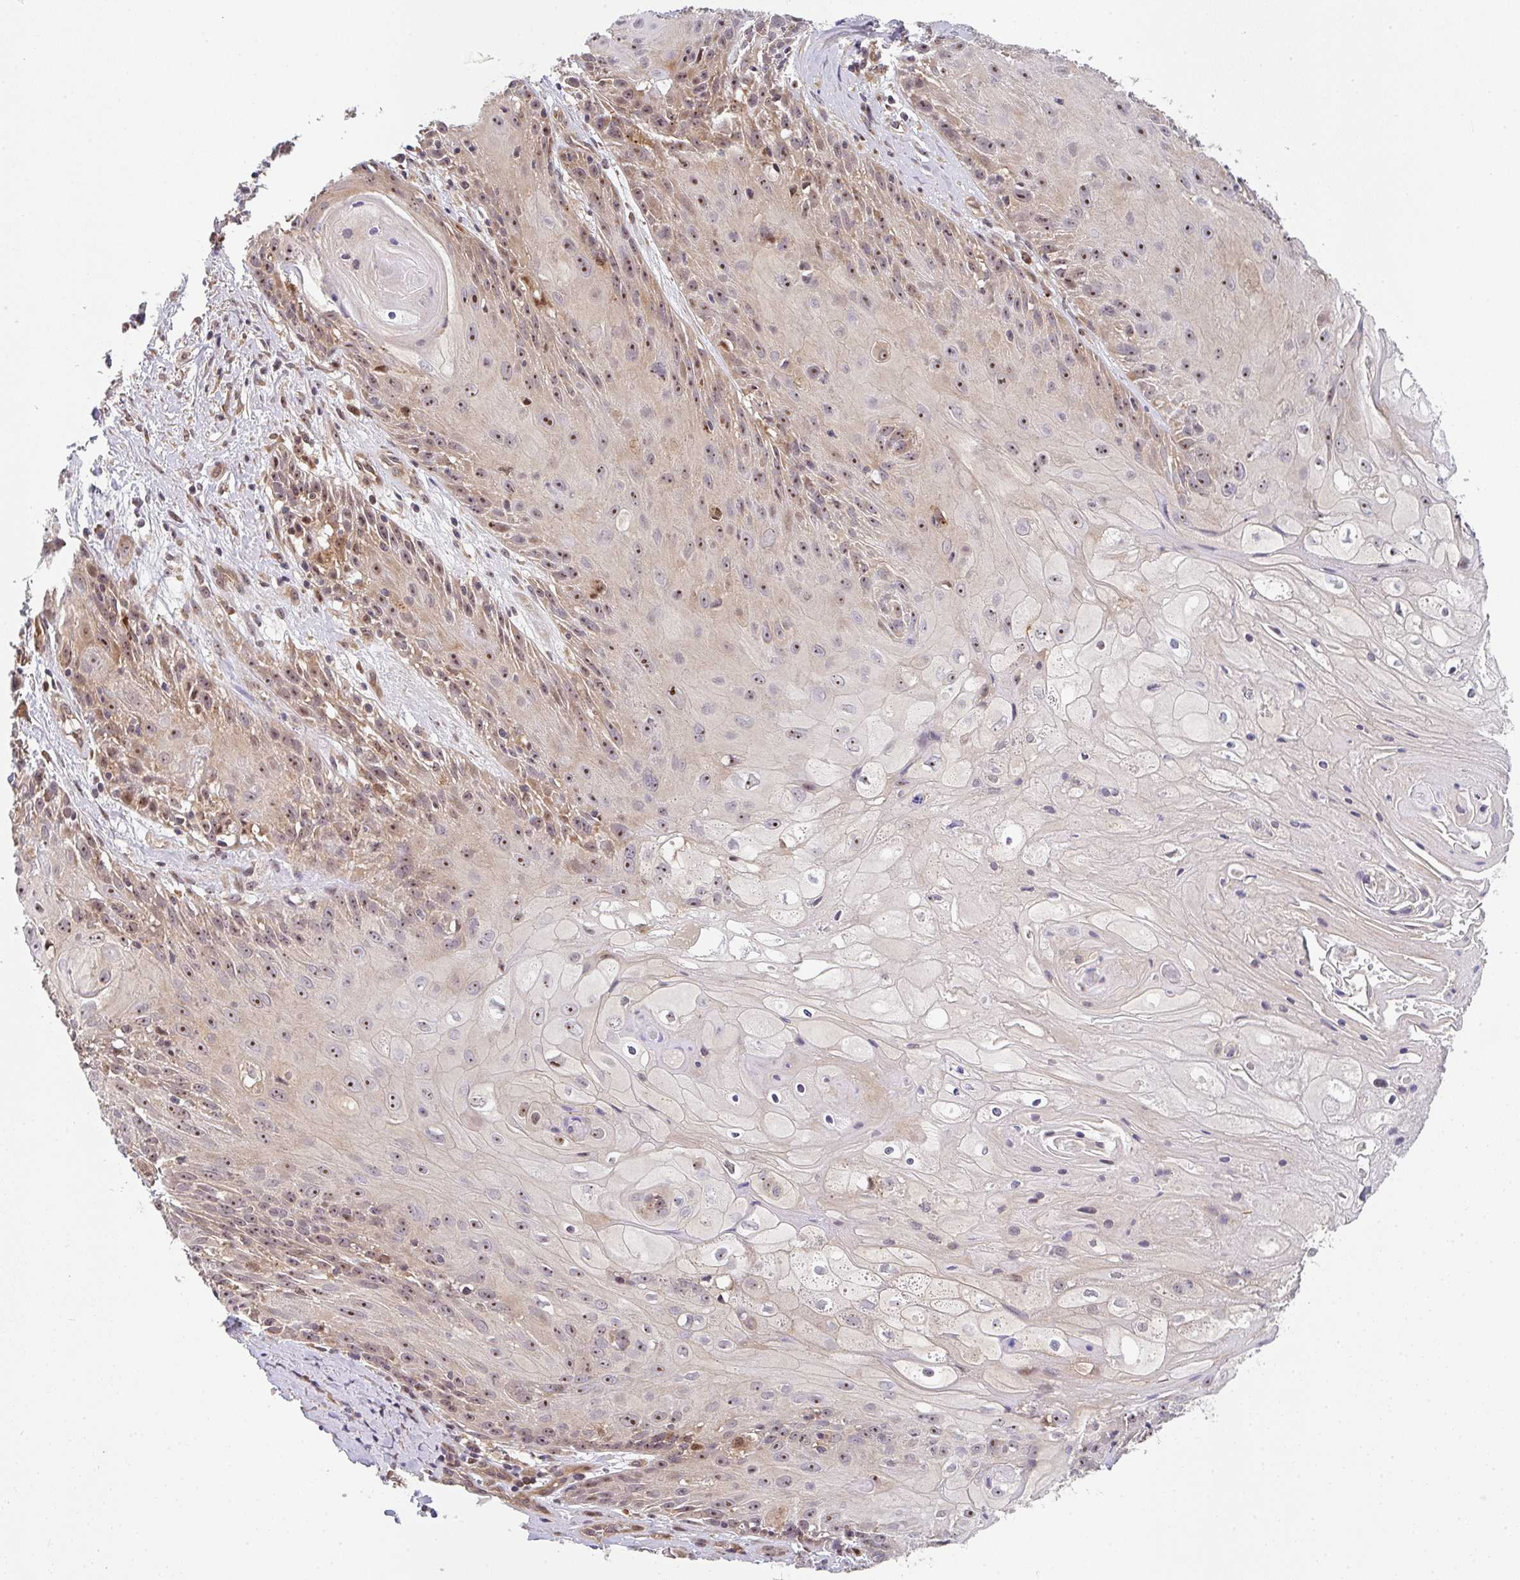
{"staining": {"intensity": "strong", "quantity": "25%-75%", "location": "nuclear"}, "tissue": "skin cancer", "cell_type": "Tumor cells", "image_type": "cancer", "snomed": [{"axis": "morphology", "description": "Squamous cell carcinoma, NOS"}, {"axis": "topography", "description": "Skin"}, {"axis": "topography", "description": "Vulva"}], "caption": "A photomicrograph of skin cancer (squamous cell carcinoma) stained for a protein reveals strong nuclear brown staining in tumor cells.", "gene": "SIMC1", "patient": {"sex": "female", "age": 76}}